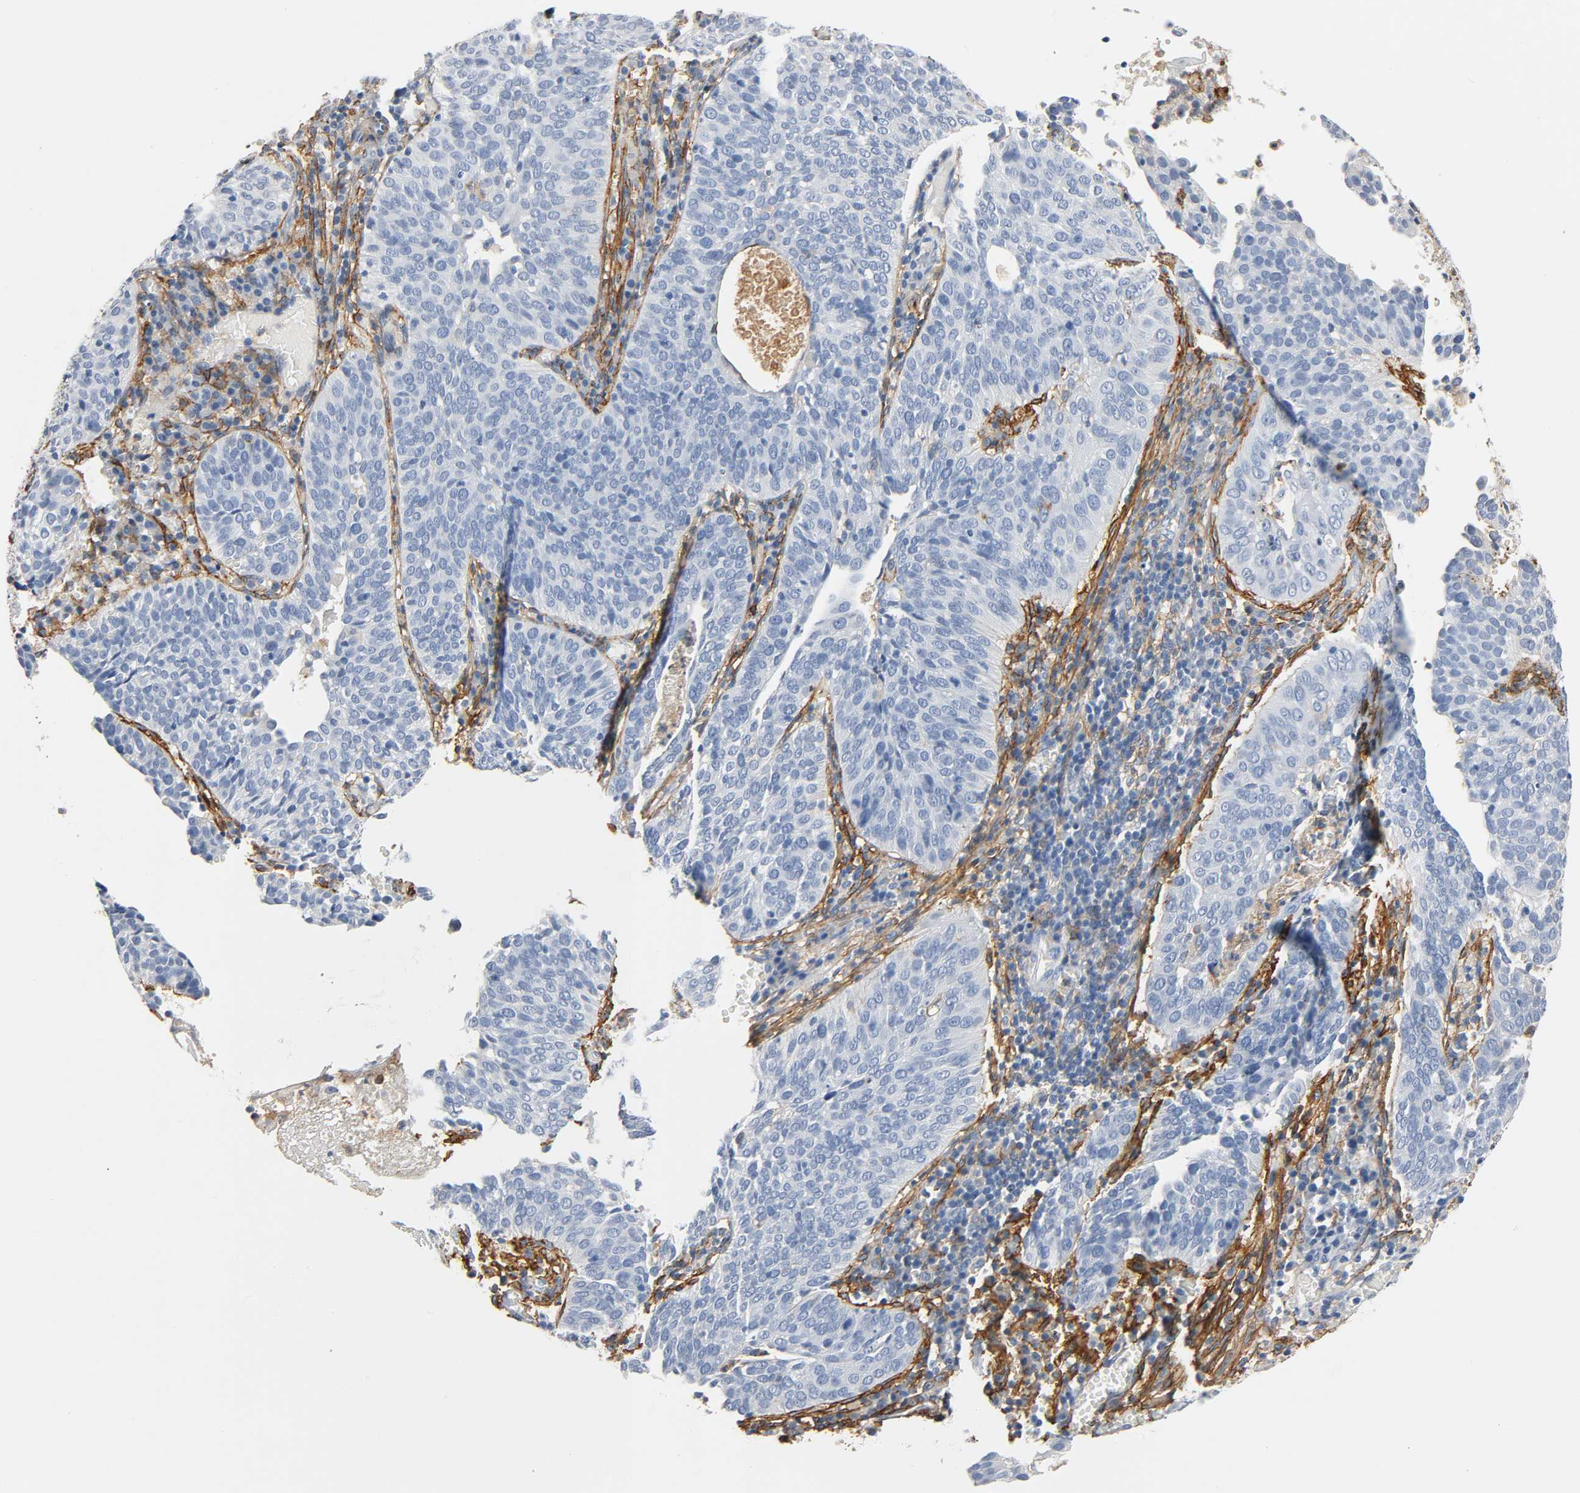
{"staining": {"intensity": "negative", "quantity": "none", "location": "none"}, "tissue": "cervical cancer", "cell_type": "Tumor cells", "image_type": "cancer", "snomed": [{"axis": "morphology", "description": "Squamous cell carcinoma, NOS"}, {"axis": "topography", "description": "Cervix"}], "caption": "Immunohistochemical staining of squamous cell carcinoma (cervical) reveals no significant positivity in tumor cells.", "gene": "ANPEP", "patient": {"sex": "female", "age": 39}}